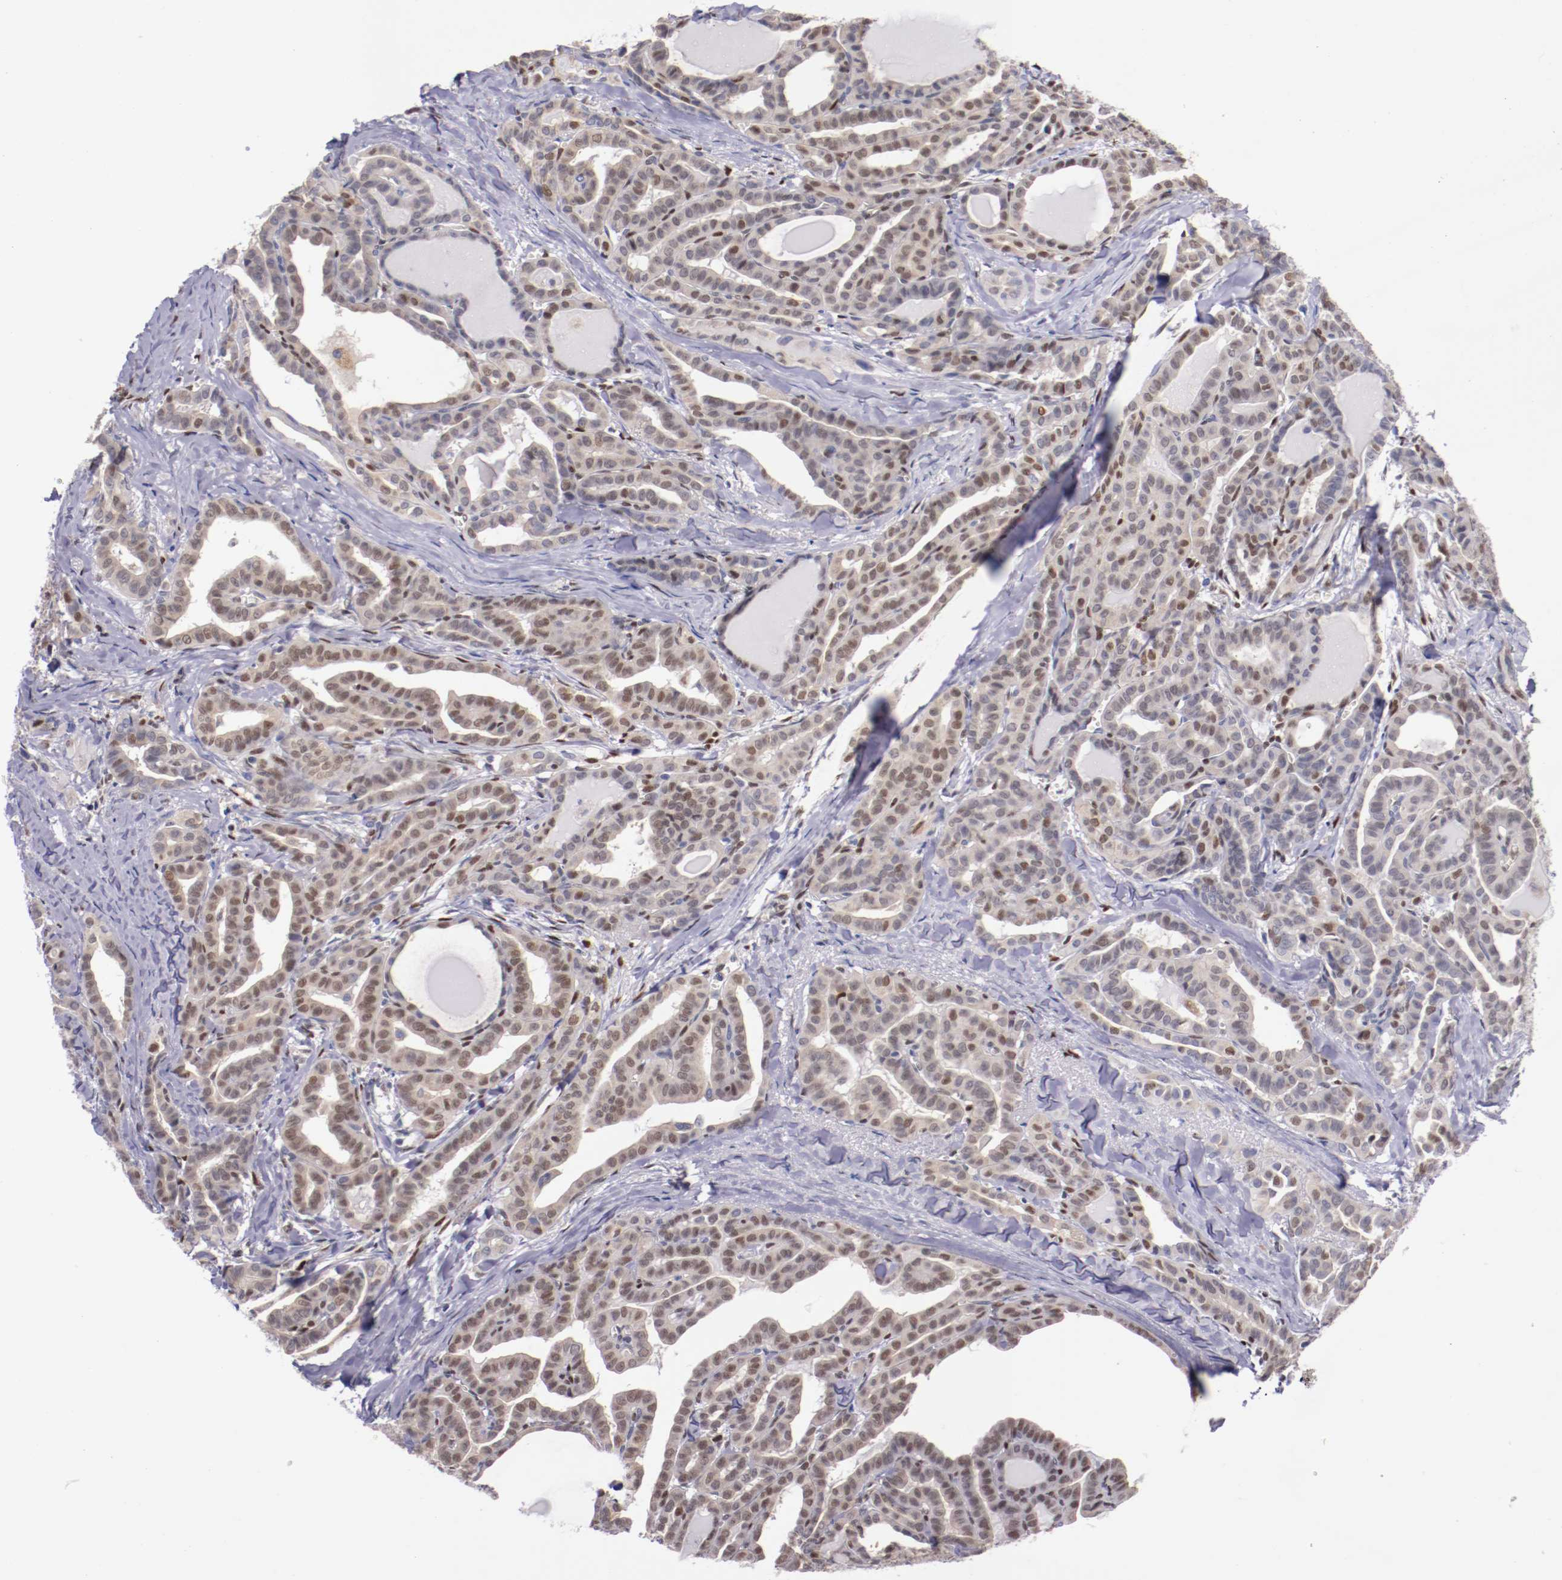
{"staining": {"intensity": "moderate", "quantity": "<25%", "location": "nuclear"}, "tissue": "thyroid cancer", "cell_type": "Tumor cells", "image_type": "cancer", "snomed": [{"axis": "morphology", "description": "Carcinoma, NOS"}, {"axis": "topography", "description": "Thyroid gland"}], "caption": "Thyroid cancer stained with IHC exhibits moderate nuclear positivity in about <25% of tumor cells. The protein is stained brown, and the nuclei are stained in blue (DAB IHC with brightfield microscopy, high magnification).", "gene": "SRF", "patient": {"sex": "female", "age": 91}}